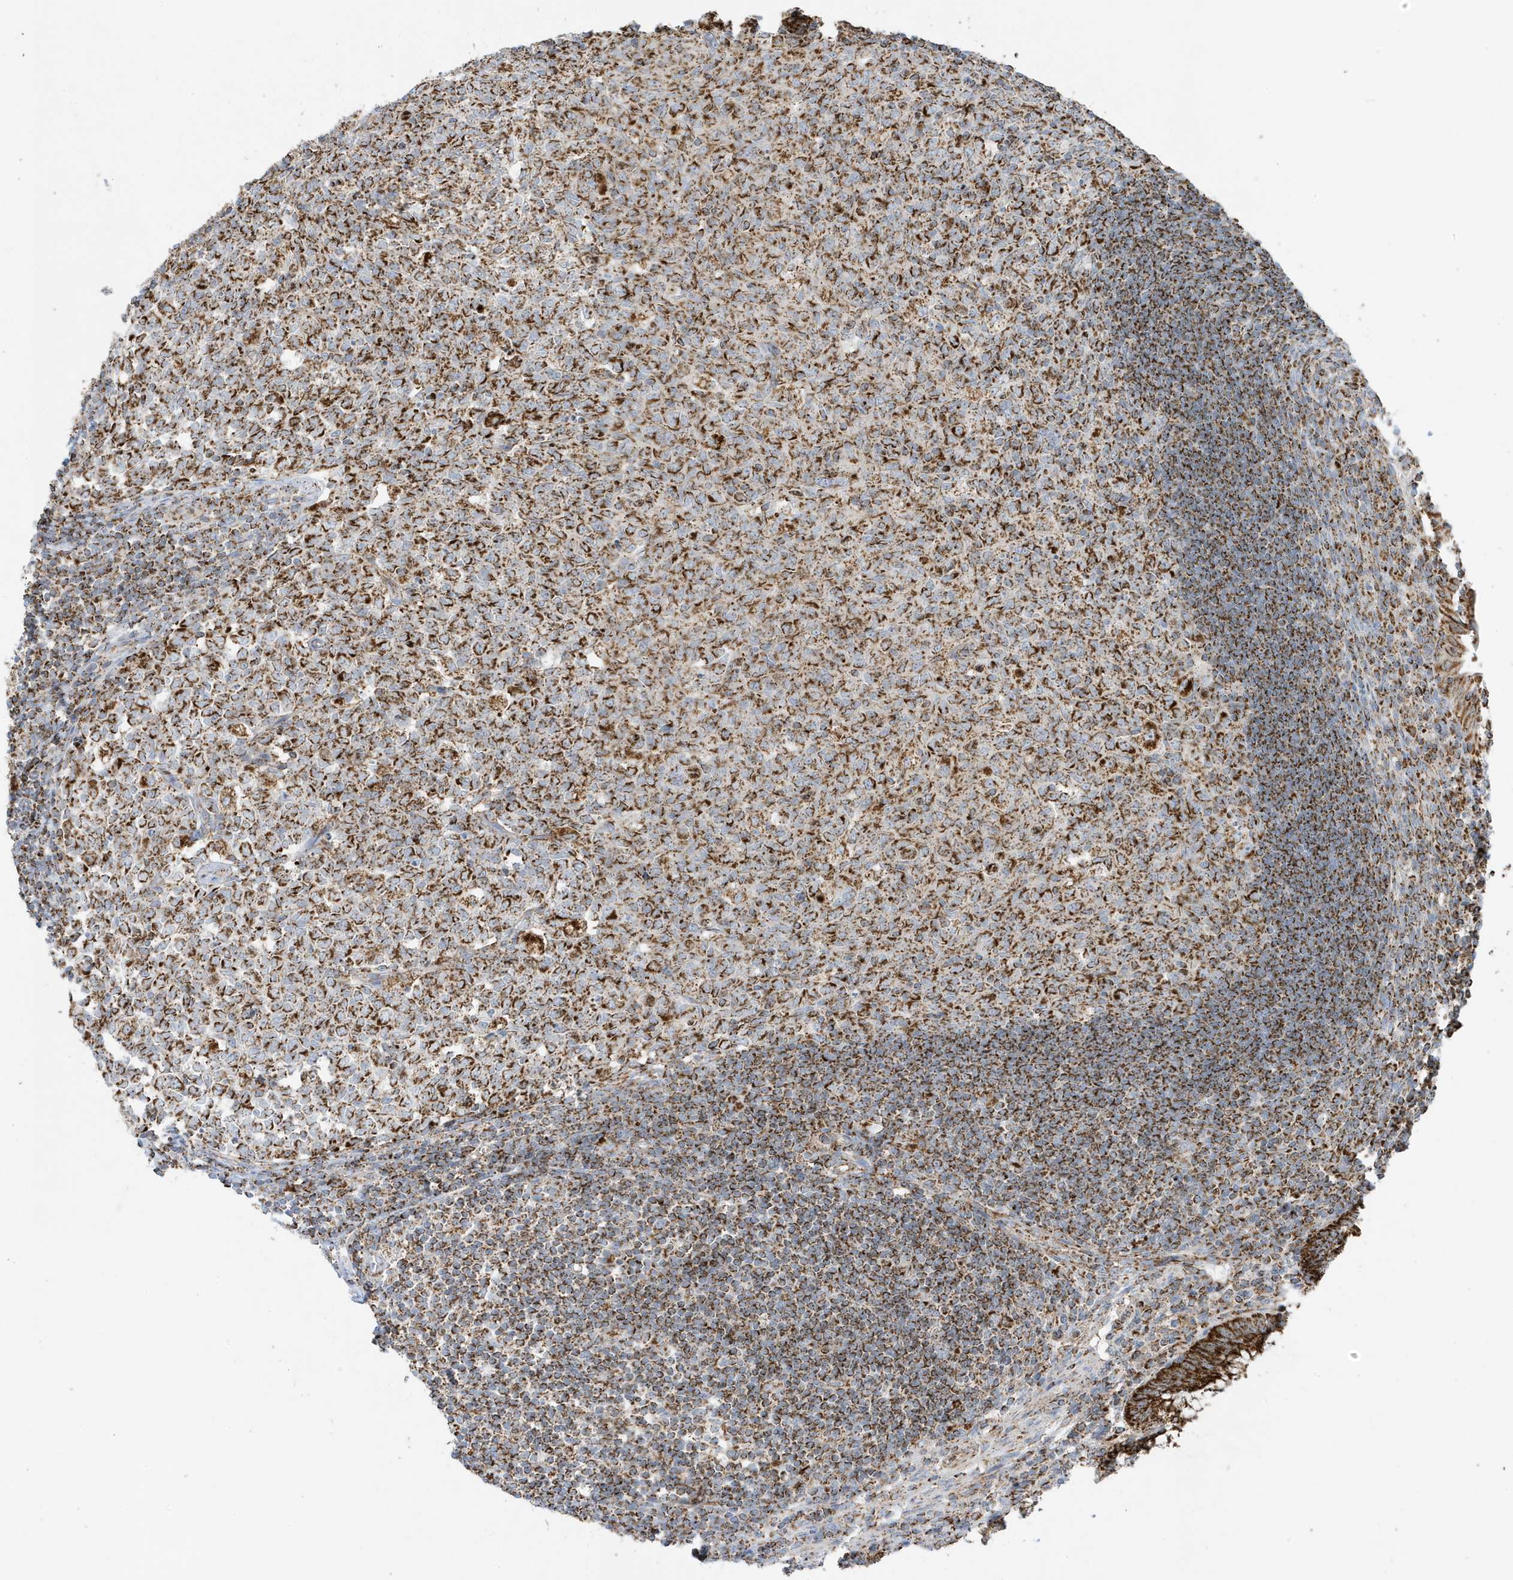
{"staining": {"intensity": "strong", "quantity": ">75%", "location": "cytoplasmic/membranous"}, "tissue": "appendix", "cell_type": "Glandular cells", "image_type": "normal", "snomed": [{"axis": "morphology", "description": "Normal tissue, NOS"}, {"axis": "topography", "description": "Appendix"}], "caption": "Protein staining demonstrates strong cytoplasmic/membranous expression in approximately >75% of glandular cells in unremarkable appendix. (brown staining indicates protein expression, while blue staining denotes nuclei).", "gene": "ATP5ME", "patient": {"sex": "male", "age": 14}}